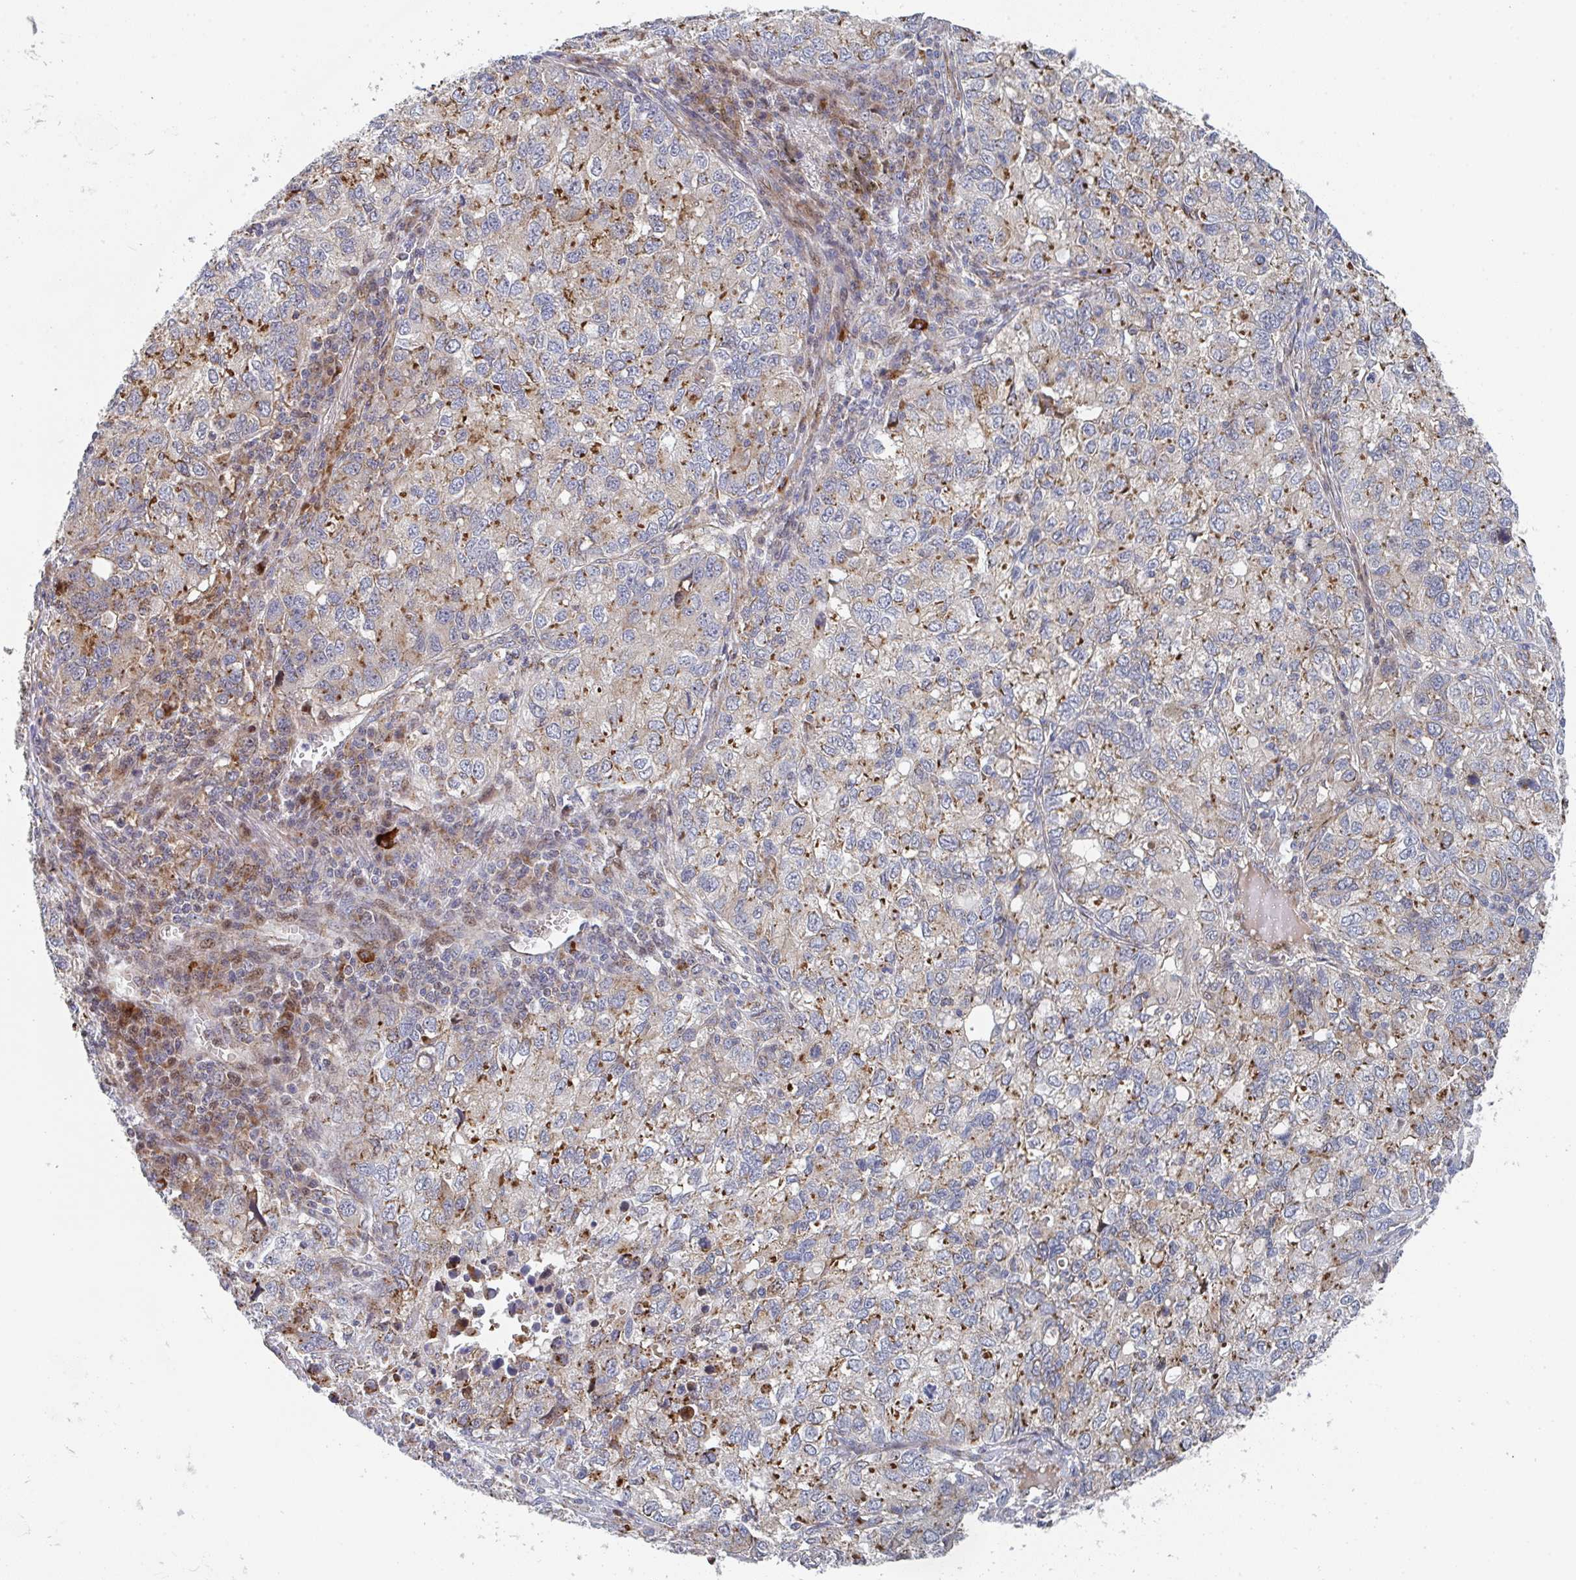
{"staining": {"intensity": "moderate", "quantity": "25%-75%", "location": "cytoplasmic/membranous"}, "tissue": "lung cancer", "cell_type": "Tumor cells", "image_type": "cancer", "snomed": [{"axis": "morphology", "description": "Normal morphology"}, {"axis": "morphology", "description": "Adenocarcinoma, NOS"}, {"axis": "topography", "description": "Lymph node"}, {"axis": "topography", "description": "Lung"}], "caption": "A photomicrograph showing moderate cytoplasmic/membranous positivity in about 25%-75% of tumor cells in lung adenocarcinoma, as visualized by brown immunohistochemical staining.", "gene": "ZNF644", "patient": {"sex": "female", "age": 51}}